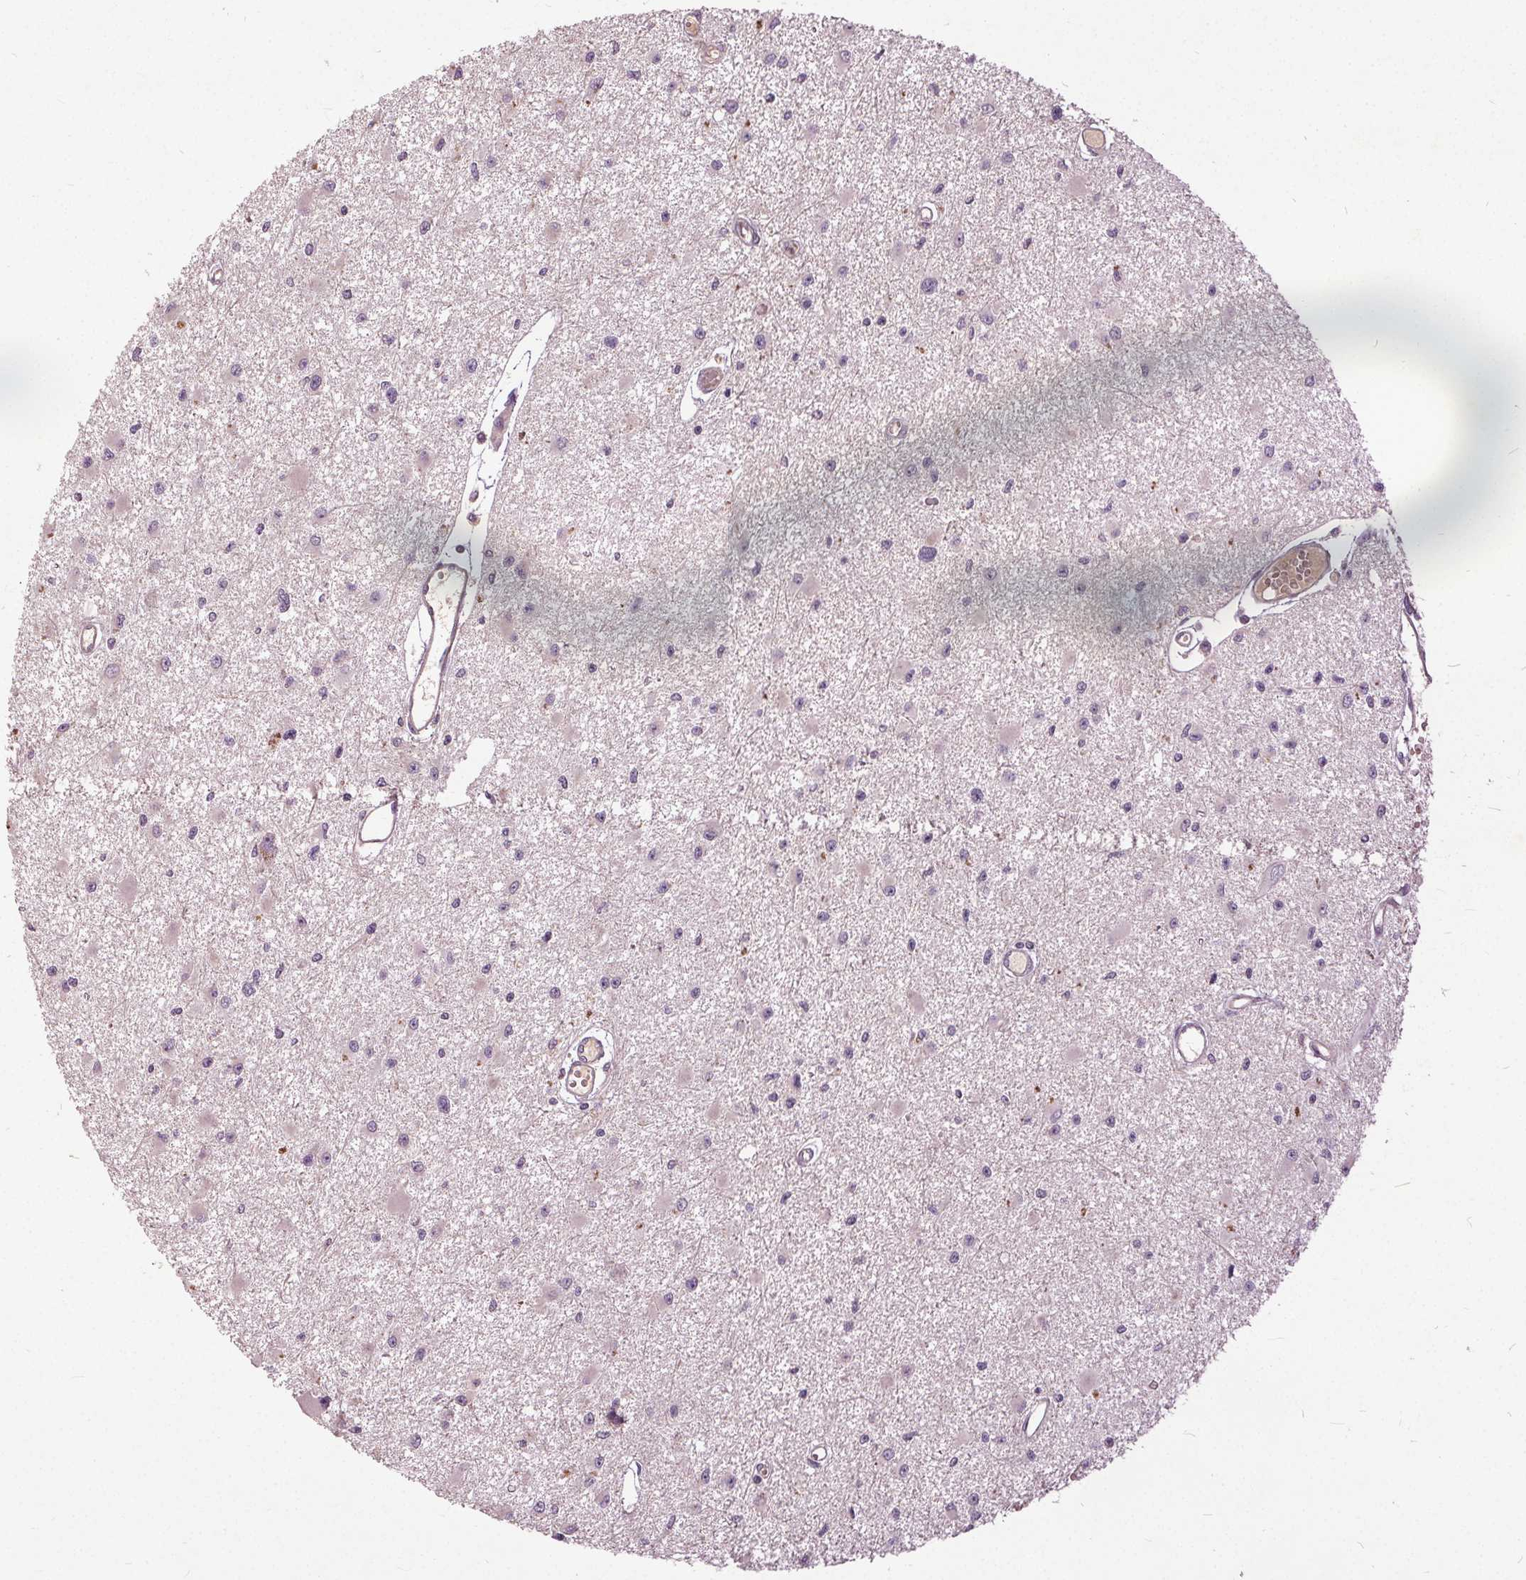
{"staining": {"intensity": "negative", "quantity": "none", "location": "none"}, "tissue": "glioma", "cell_type": "Tumor cells", "image_type": "cancer", "snomed": [{"axis": "morphology", "description": "Glioma, malignant, High grade"}, {"axis": "topography", "description": "Brain"}], "caption": "Human glioma stained for a protein using immunohistochemistry (IHC) exhibits no expression in tumor cells.", "gene": "PDGFD", "patient": {"sex": "male", "age": 54}}